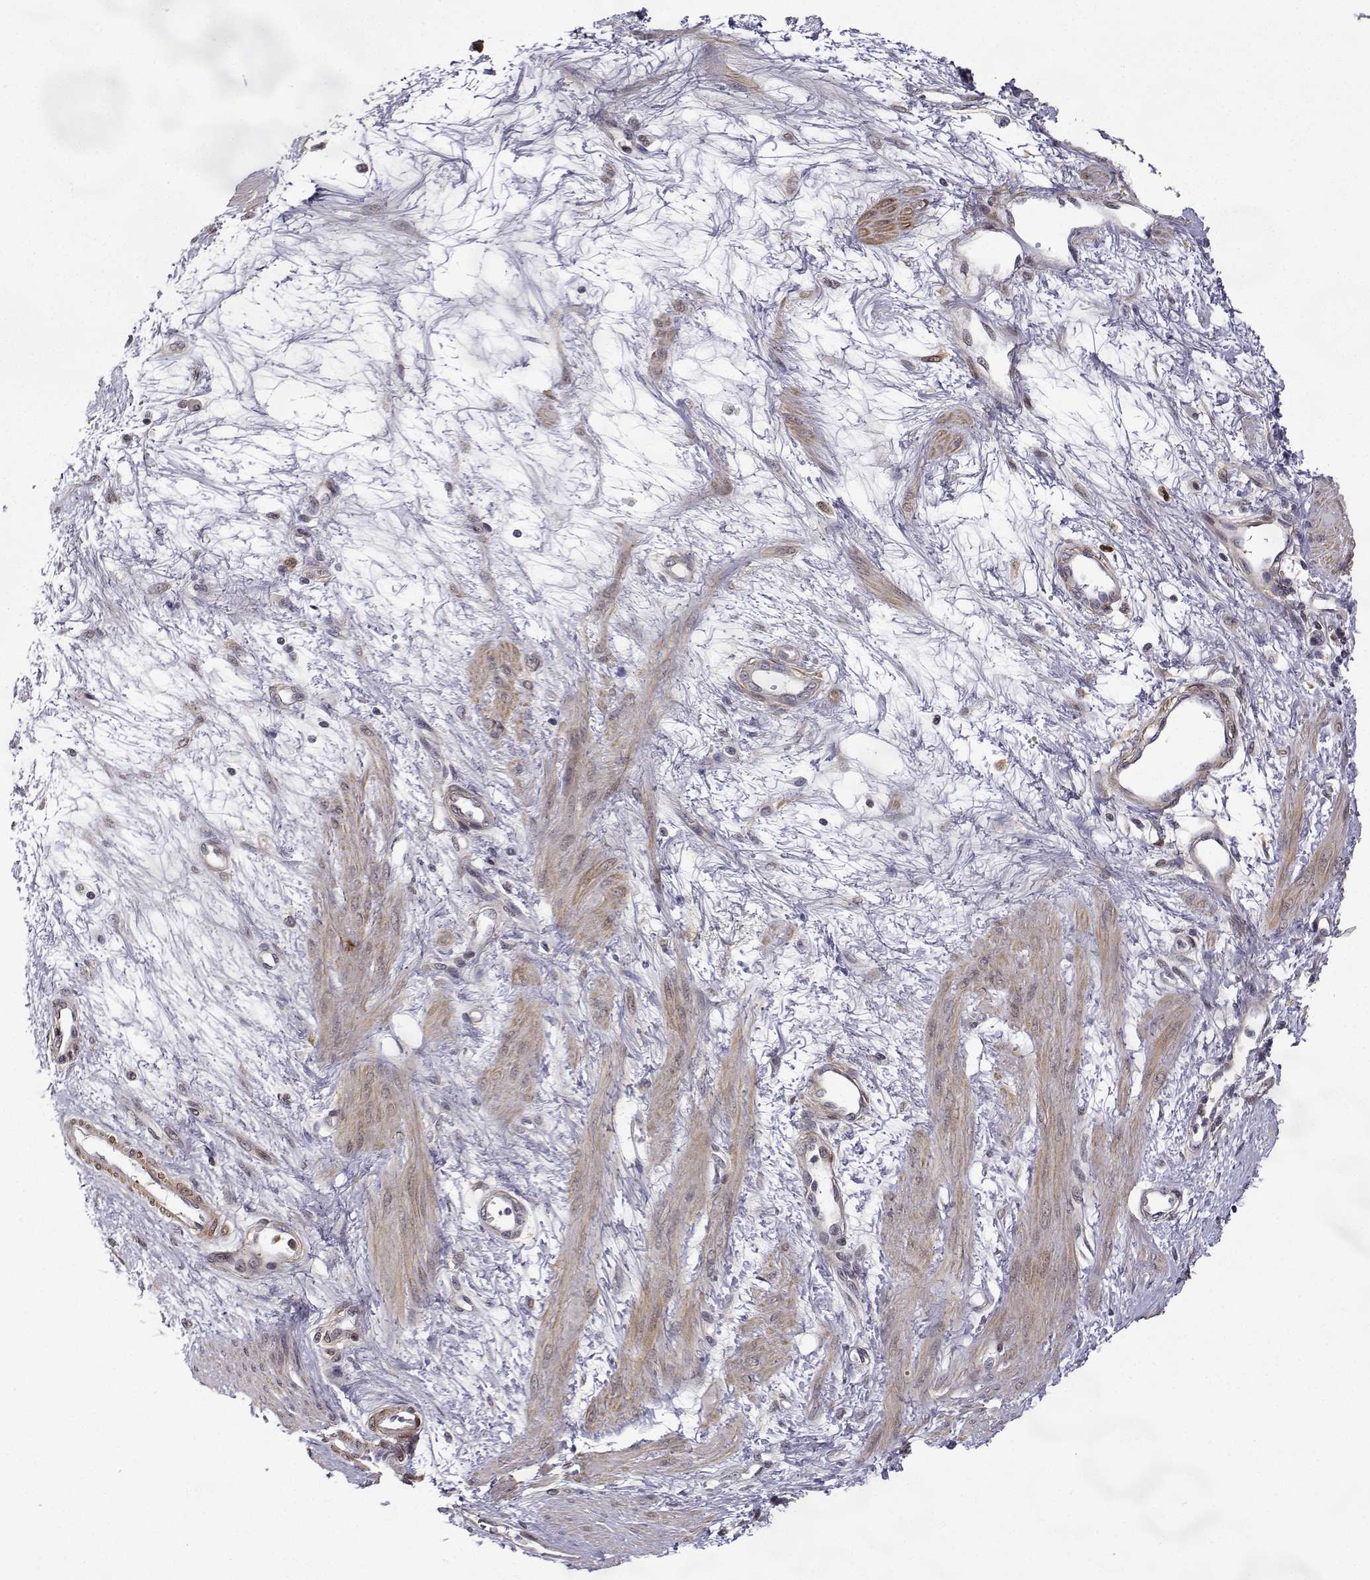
{"staining": {"intensity": "moderate", "quantity": "25%-75%", "location": "cytoplasmic/membranous,nuclear"}, "tissue": "smooth muscle", "cell_type": "Smooth muscle cells", "image_type": "normal", "snomed": [{"axis": "morphology", "description": "Normal tissue, NOS"}, {"axis": "topography", "description": "Smooth muscle"}, {"axis": "topography", "description": "Uterus"}], "caption": "Immunohistochemical staining of benign smooth muscle displays medium levels of moderate cytoplasmic/membranous,nuclear expression in approximately 25%-75% of smooth muscle cells.", "gene": "PHGDH", "patient": {"sex": "female", "age": 39}}